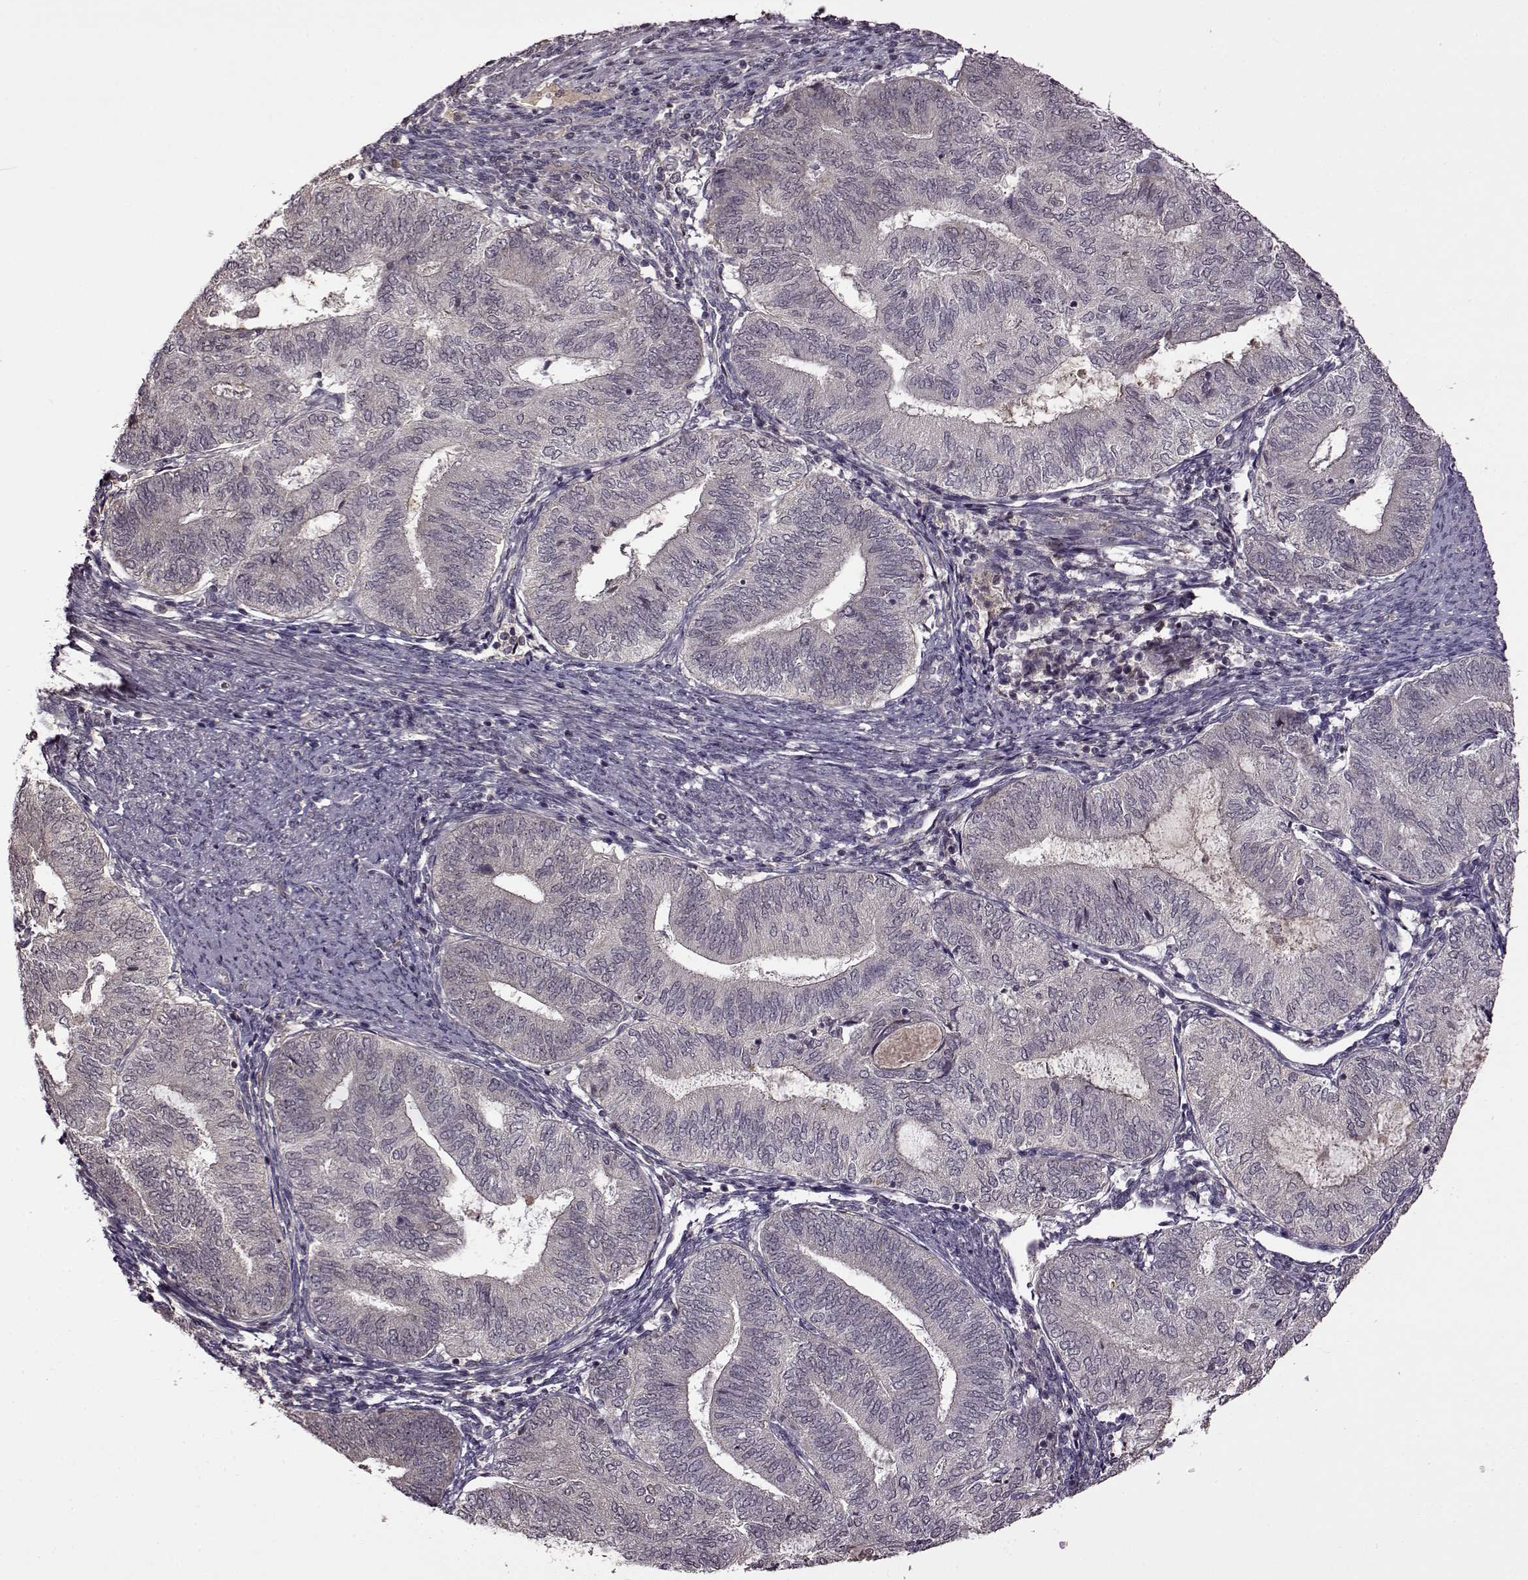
{"staining": {"intensity": "negative", "quantity": "none", "location": "none"}, "tissue": "endometrial cancer", "cell_type": "Tumor cells", "image_type": "cancer", "snomed": [{"axis": "morphology", "description": "Adenocarcinoma, NOS"}, {"axis": "topography", "description": "Endometrium"}], "caption": "Tumor cells are negative for protein expression in human endometrial adenocarcinoma.", "gene": "MAIP1", "patient": {"sex": "female", "age": 65}}